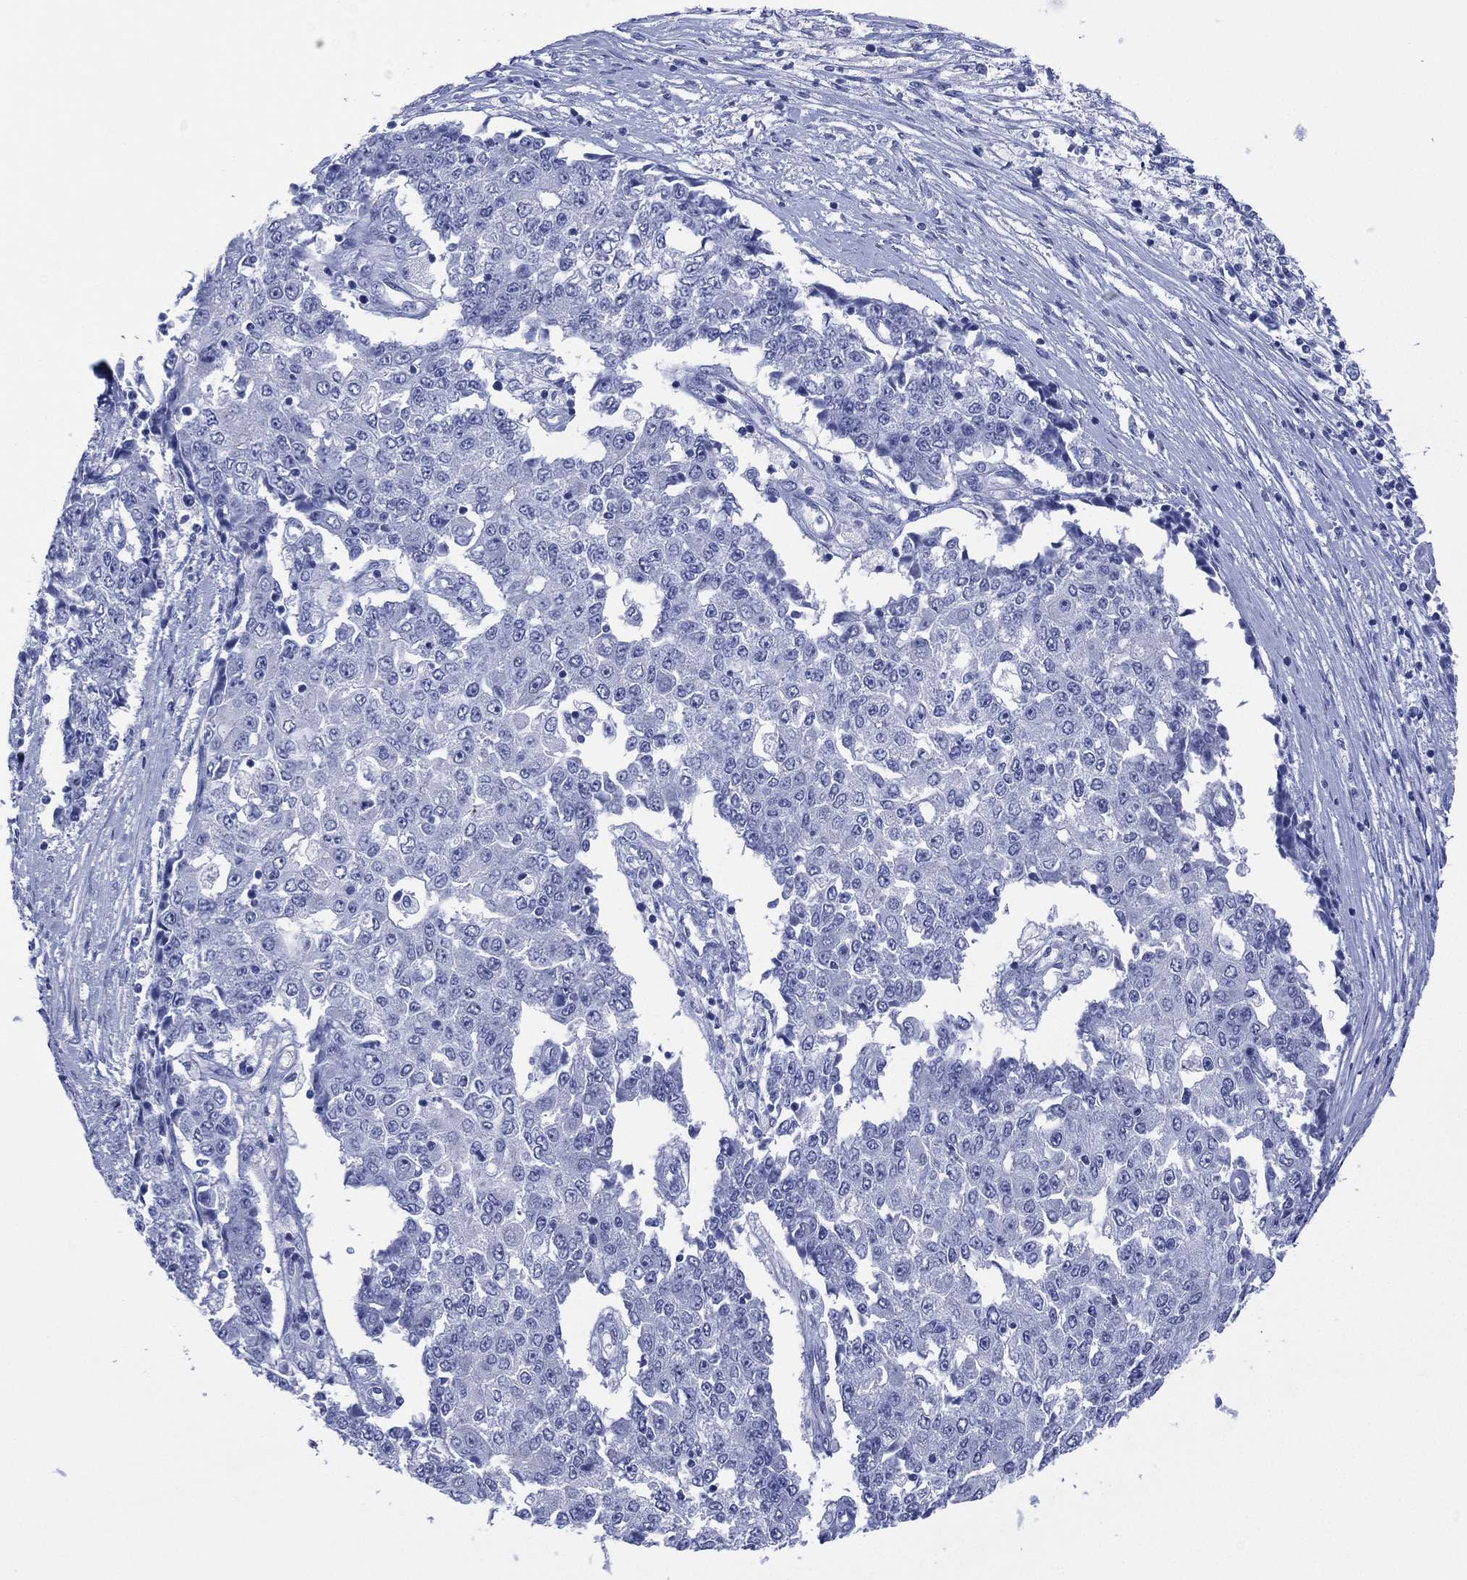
{"staining": {"intensity": "negative", "quantity": "none", "location": "none"}, "tissue": "ovarian cancer", "cell_type": "Tumor cells", "image_type": "cancer", "snomed": [{"axis": "morphology", "description": "Carcinoma, endometroid"}, {"axis": "topography", "description": "Ovary"}], "caption": "A high-resolution photomicrograph shows immunohistochemistry staining of ovarian endometroid carcinoma, which shows no significant positivity in tumor cells.", "gene": "DSG1", "patient": {"sex": "female", "age": 42}}